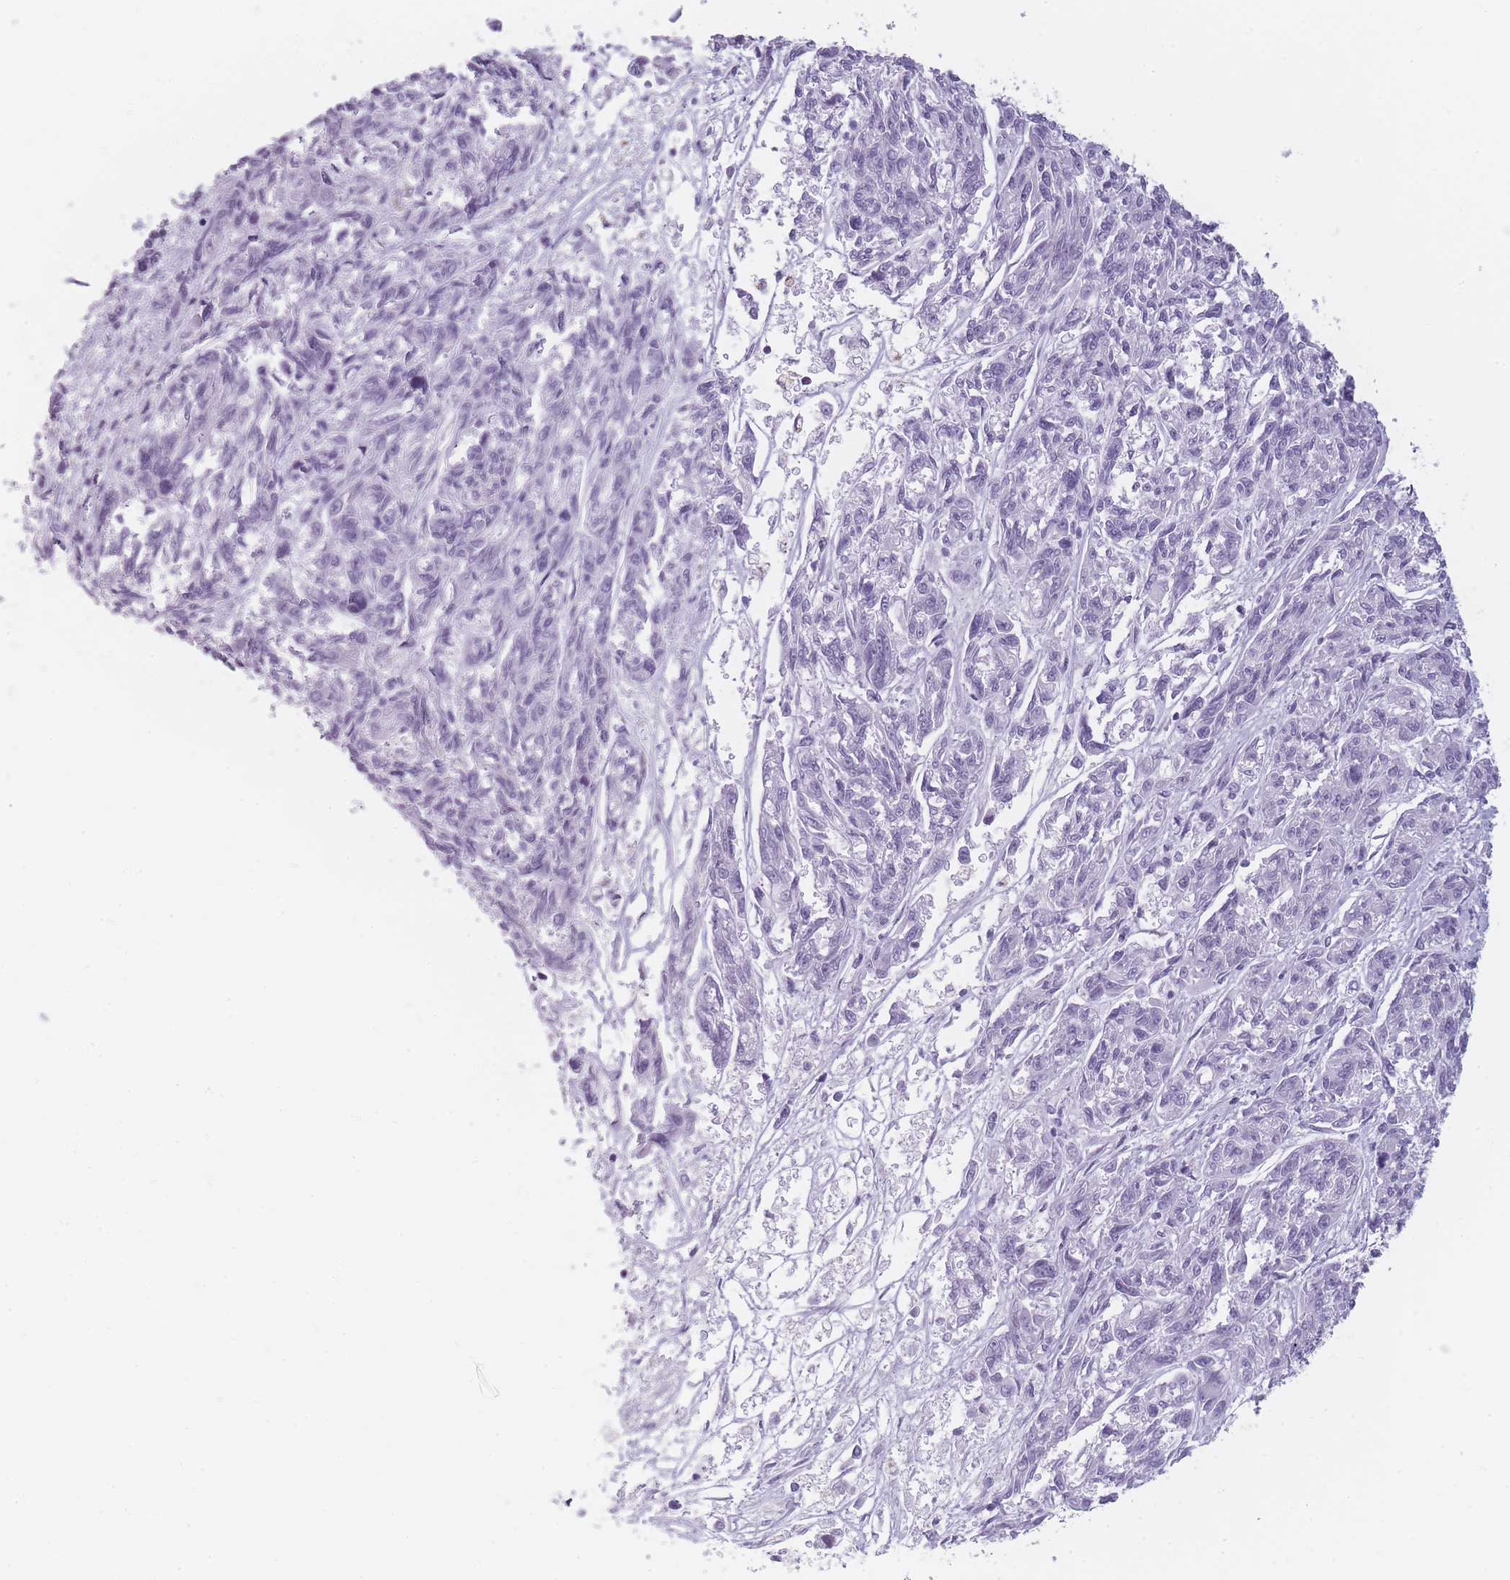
{"staining": {"intensity": "negative", "quantity": "none", "location": "none"}, "tissue": "melanoma", "cell_type": "Tumor cells", "image_type": "cancer", "snomed": [{"axis": "morphology", "description": "Malignant melanoma, NOS"}, {"axis": "topography", "description": "Skin"}], "caption": "Melanoma was stained to show a protein in brown. There is no significant staining in tumor cells.", "gene": "GGT1", "patient": {"sex": "male", "age": 53}}